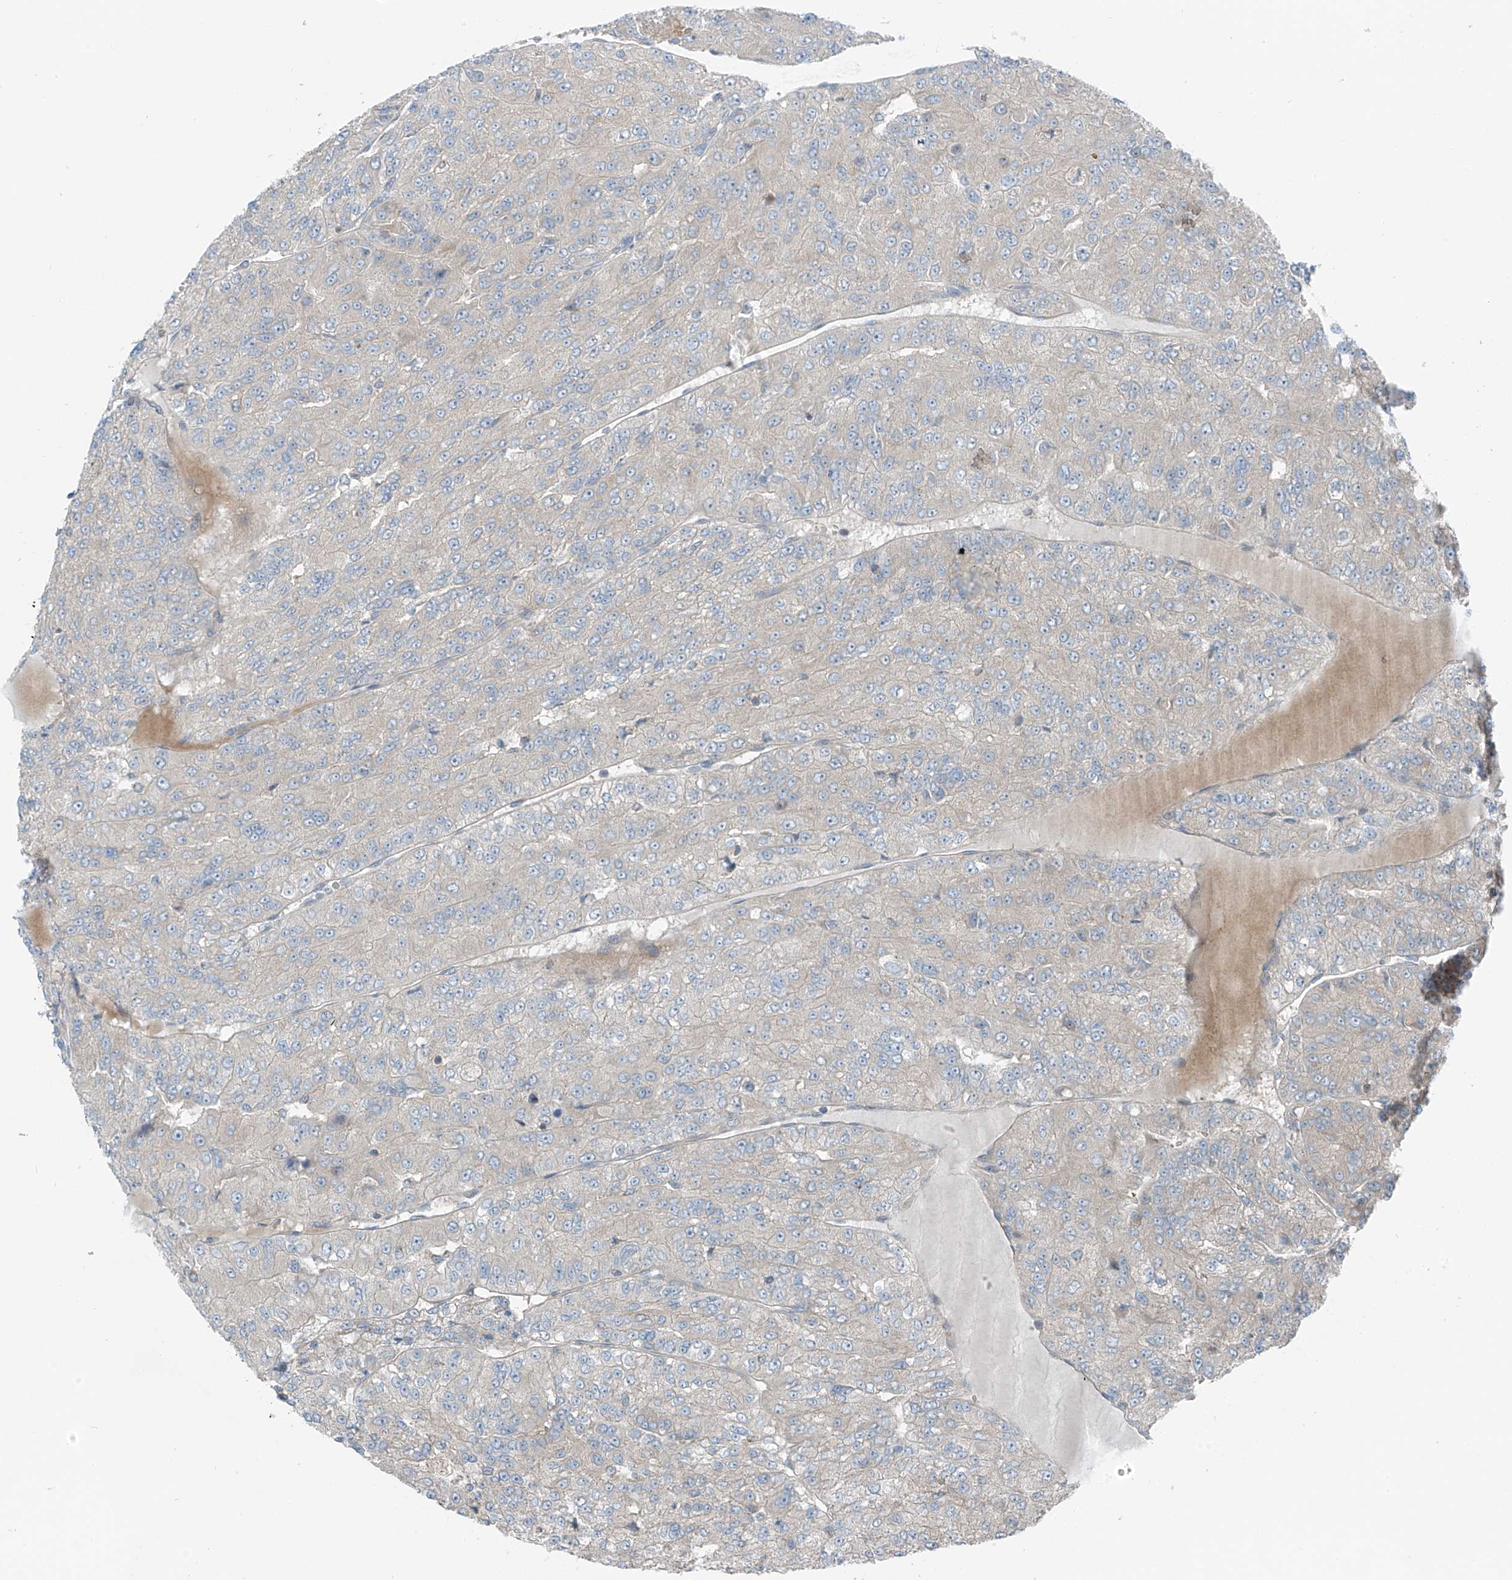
{"staining": {"intensity": "weak", "quantity": "<25%", "location": "cytoplasmic/membranous"}, "tissue": "renal cancer", "cell_type": "Tumor cells", "image_type": "cancer", "snomed": [{"axis": "morphology", "description": "Adenocarcinoma, NOS"}, {"axis": "topography", "description": "Kidney"}], "caption": "The micrograph reveals no staining of tumor cells in renal cancer.", "gene": "SLC12A6", "patient": {"sex": "female", "age": 63}}